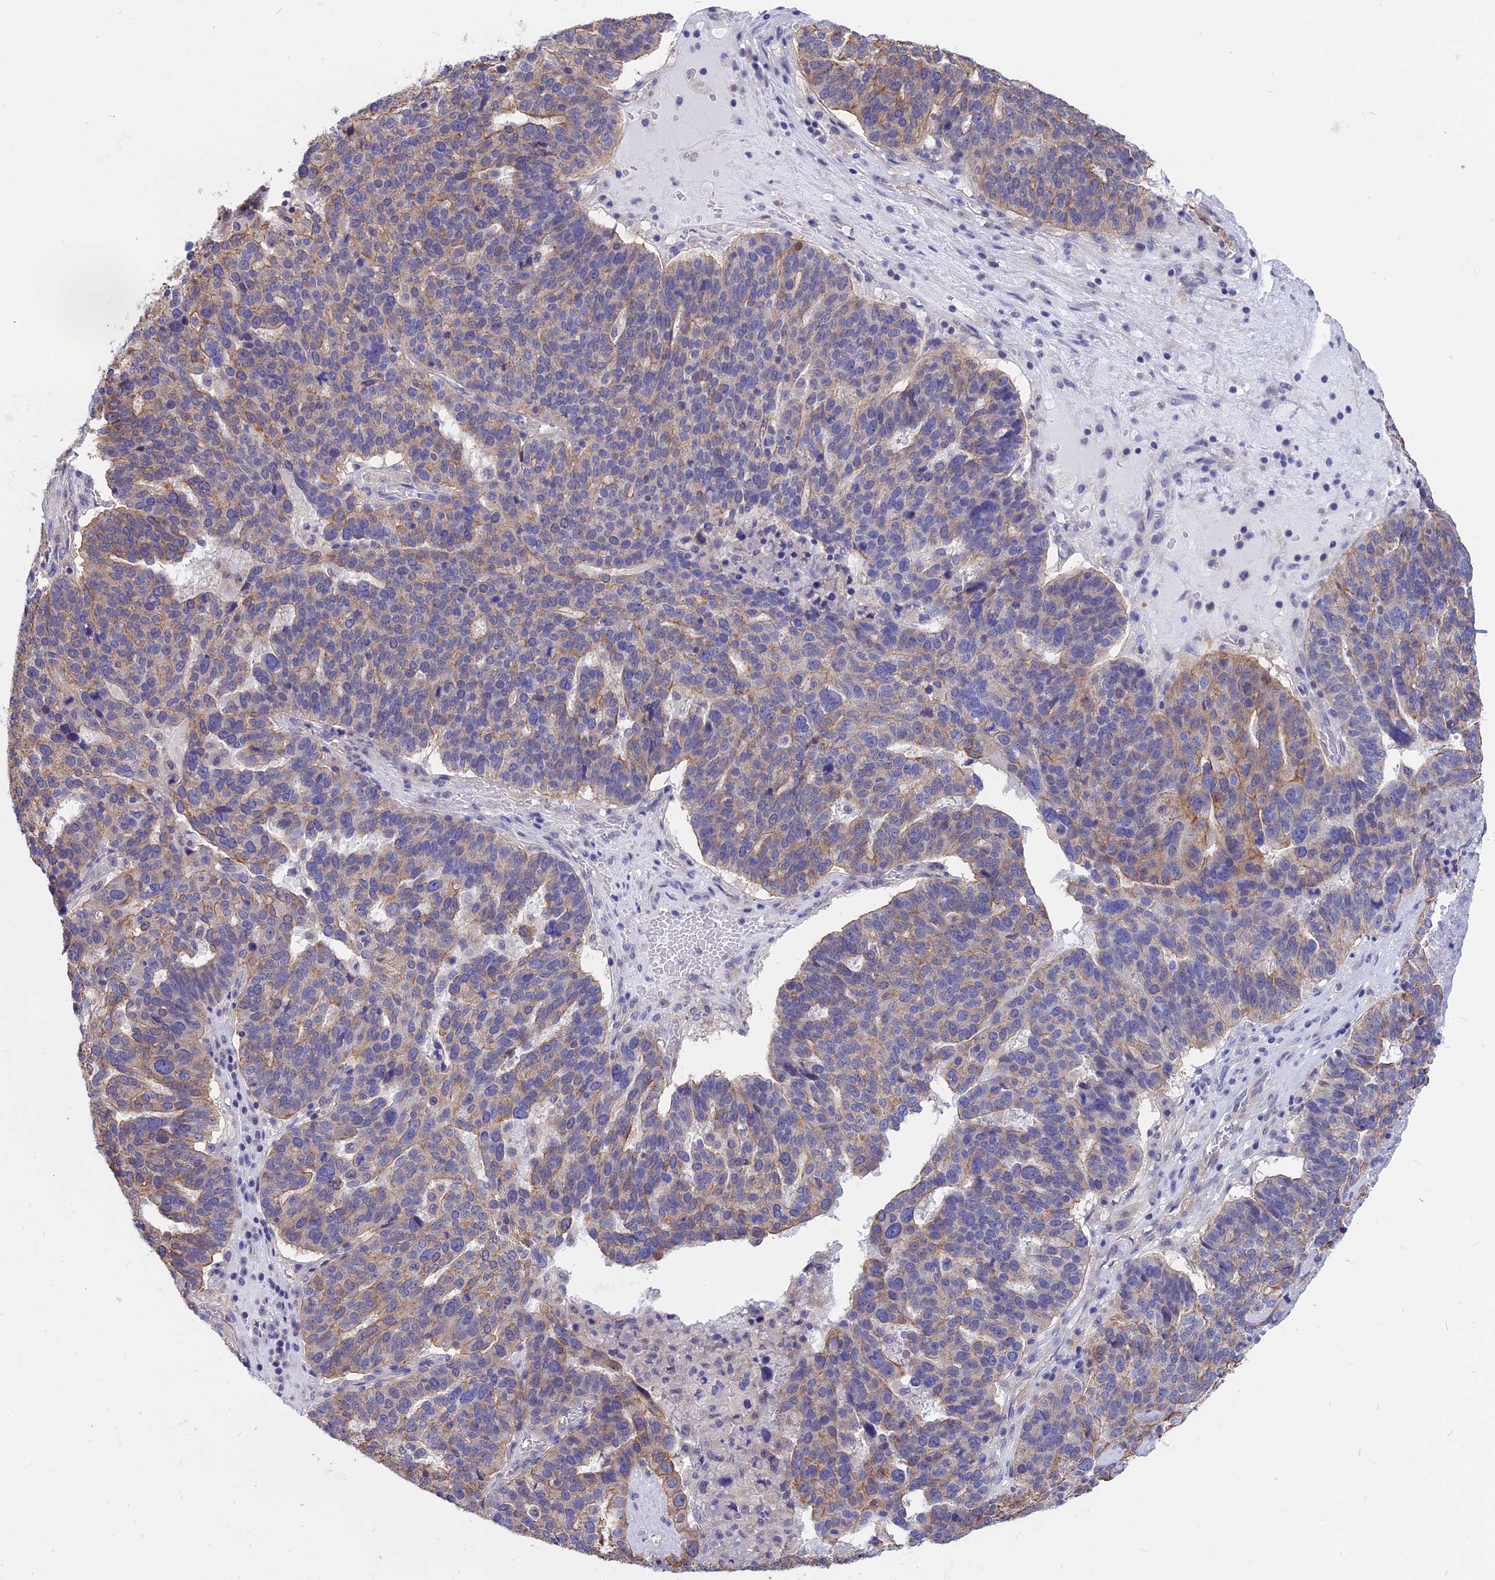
{"staining": {"intensity": "weak", "quantity": "25%-75%", "location": "cytoplasmic/membranous"}, "tissue": "ovarian cancer", "cell_type": "Tumor cells", "image_type": "cancer", "snomed": [{"axis": "morphology", "description": "Cystadenocarcinoma, serous, NOS"}, {"axis": "topography", "description": "Ovary"}], "caption": "Tumor cells display low levels of weak cytoplasmic/membranous positivity in about 25%-75% of cells in human serous cystadenocarcinoma (ovarian).", "gene": "STUB1", "patient": {"sex": "female", "age": 59}}